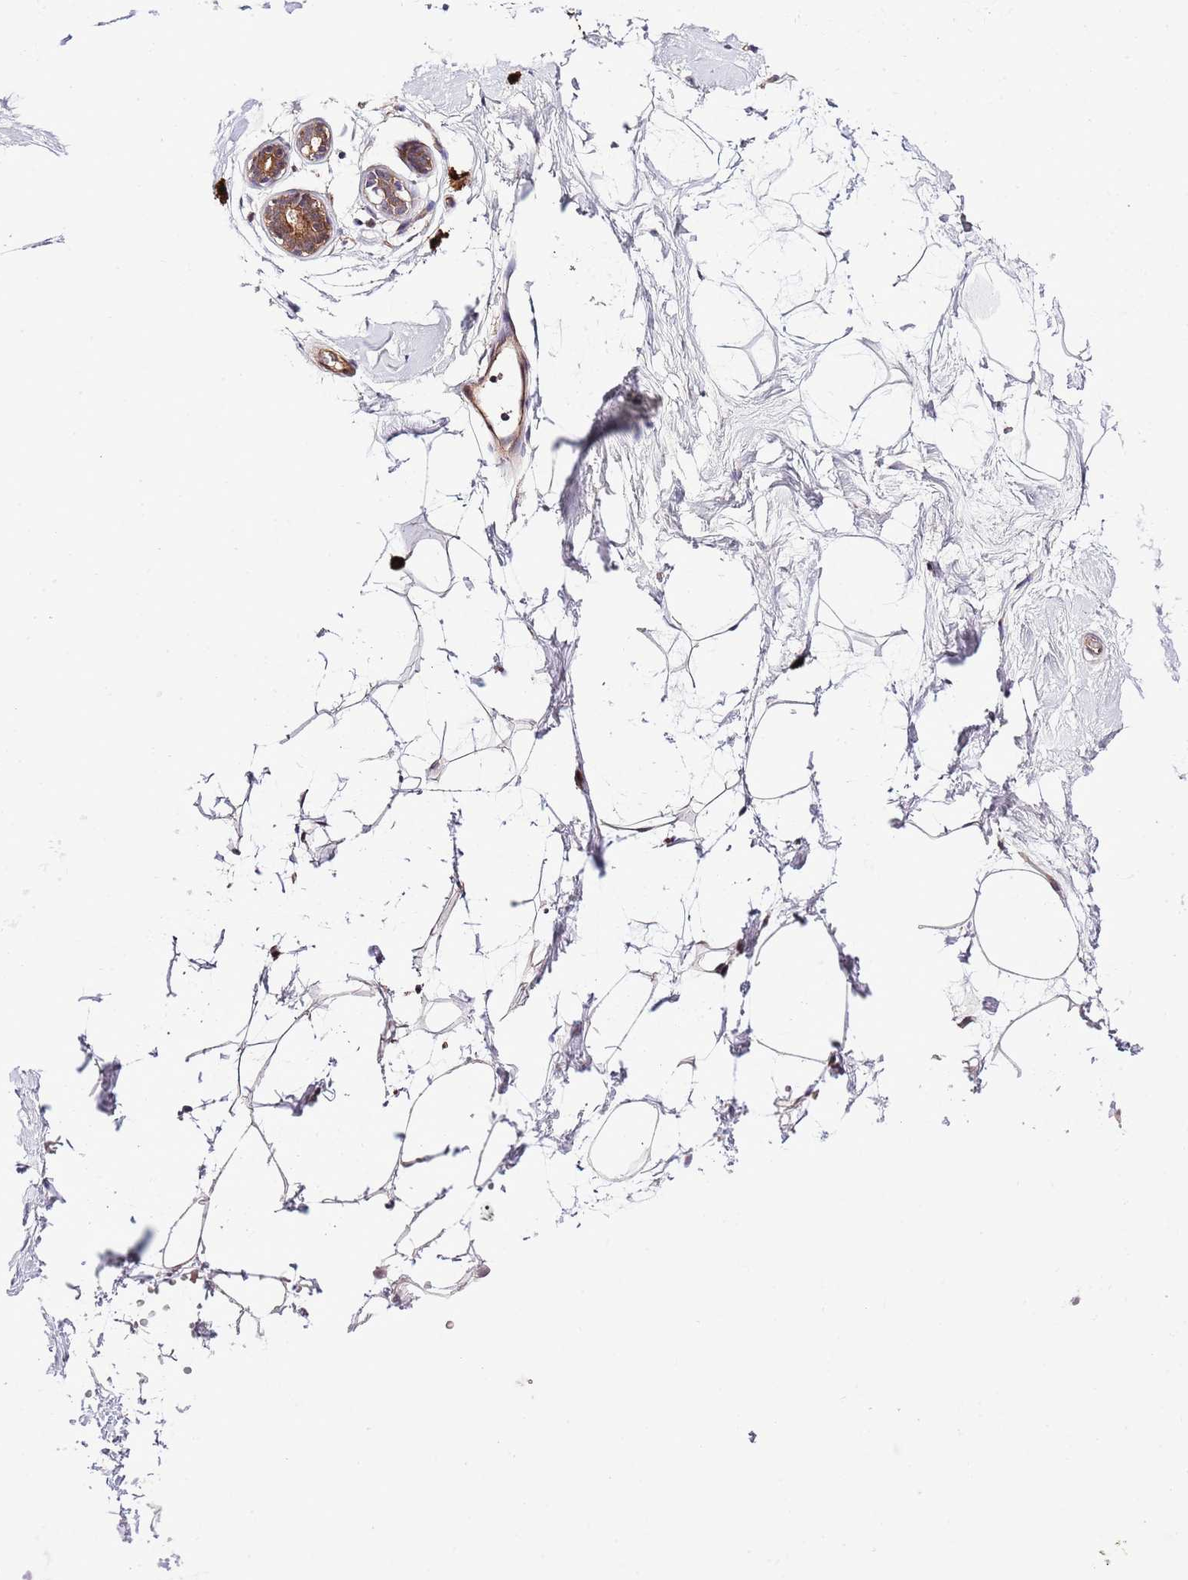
{"staining": {"intensity": "weak", "quantity": "25%-75%", "location": "cytoplasmic/membranous"}, "tissue": "breast", "cell_type": "Adipocytes", "image_type": "normal", "snomed": [{"axis": "morphology", "description": "Normal tissue, NOS"}, {"axis": "morphology", "description": "Adenoma, NOS"}, {"axis": "topography", "description": "Breast"}], "caption": "A low amount of weak cytoplasmic/membranous staining is identified in approximately 25%-75% of adipocytes in unremarkable breast. (IHC, brightfield microscopy, high magnification).", "gene": "DONSON", "patient": {"sex": "female", "age": 23}}